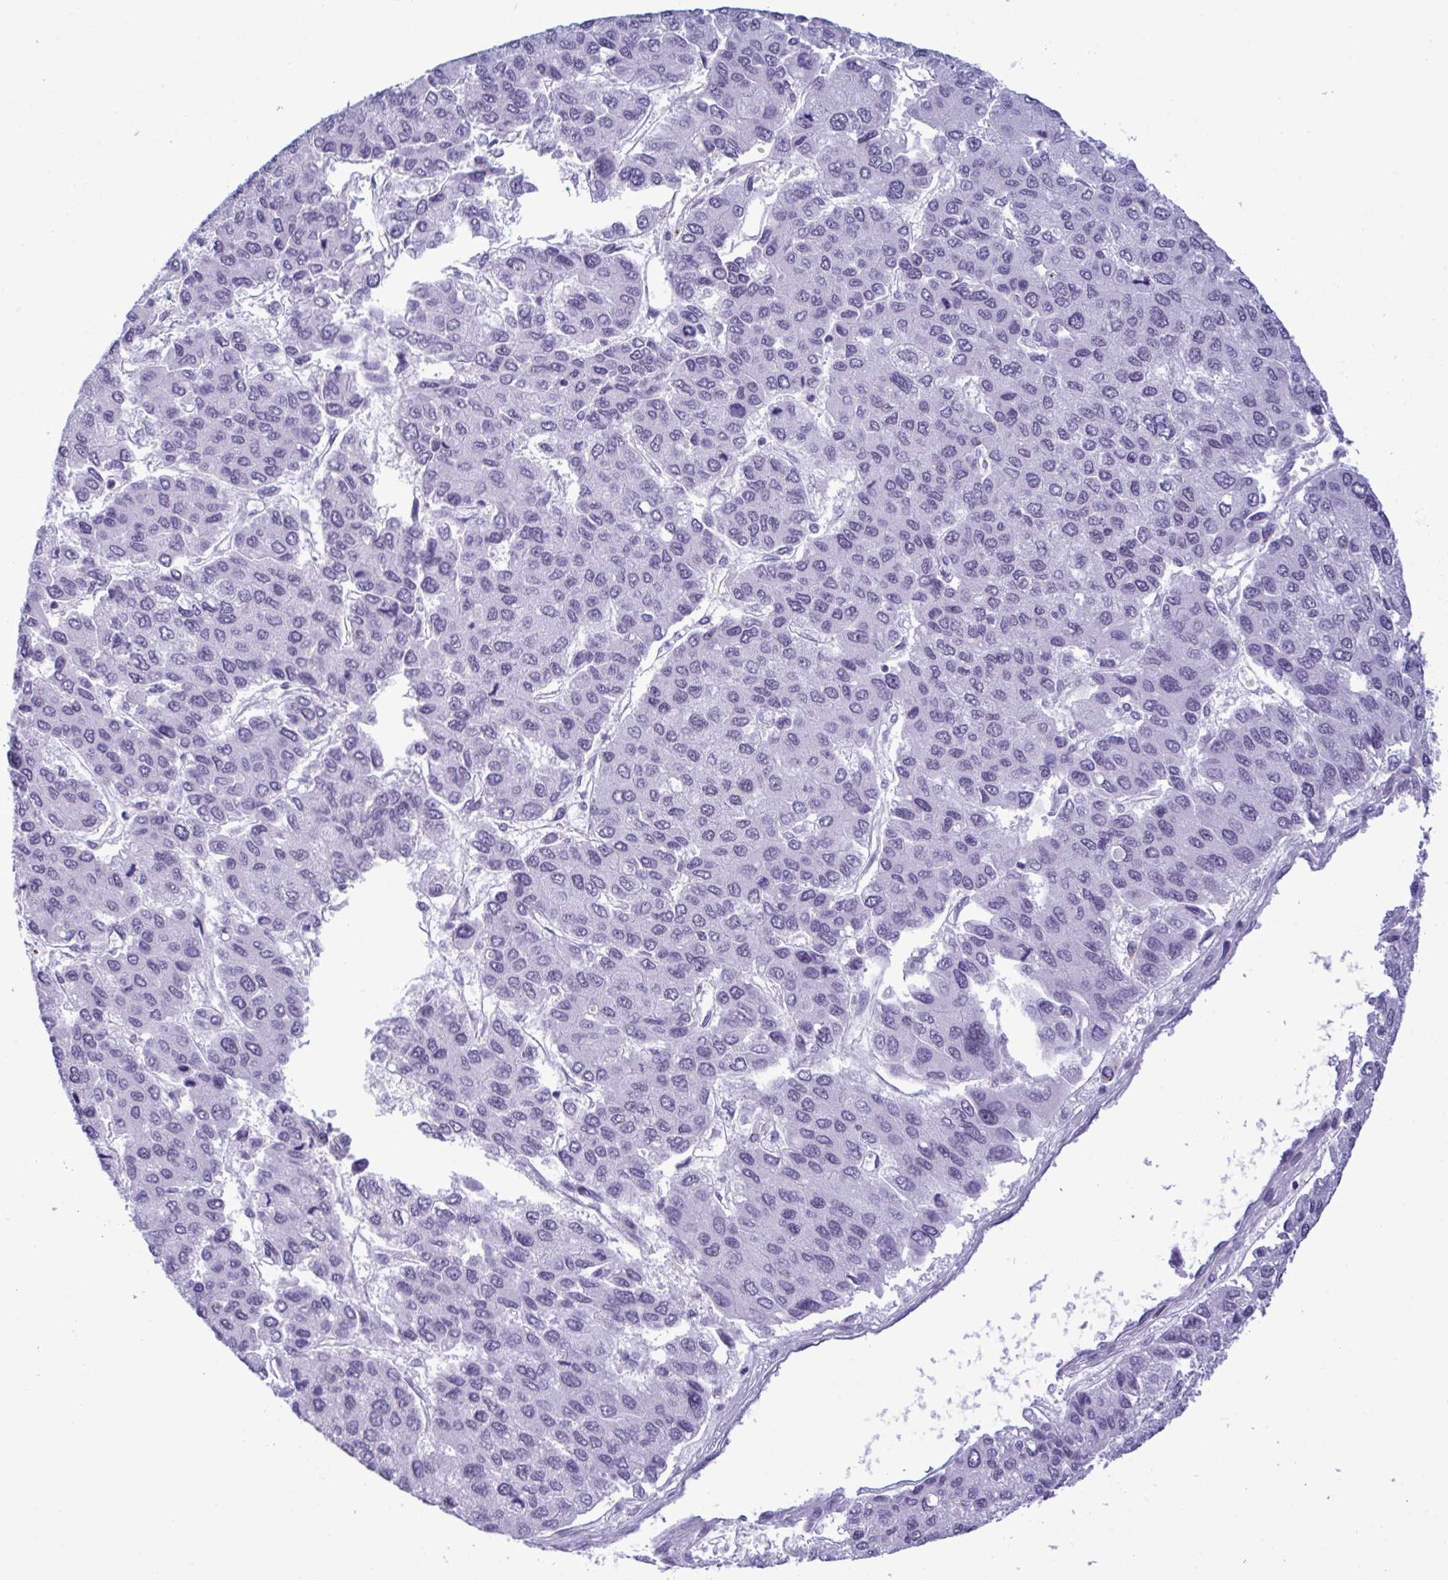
{"staining": {"intensity": "negative", "quantity": "none", "location": "none"}, "tissue": "liver cancer", "cell_type": "Tumor cells", "image_type": "cancer", "snomed": [{"axis": "morphology", "description": "Carcinoma, Hepatocellular, NOS"}, {"axis": "topography", "description": "Liver"}], "caption": "Immunohistochemistry (IHC) of human hepatocellular carcinoma (liver) reveals no staining in tumor cells. (DAB (3,3'-diaminobenzidine) immunohistochemistry visualized using brightfield microscopy, high magnification).", "gene": "ELN", "patient": {"sex": "female", "age": 66}}